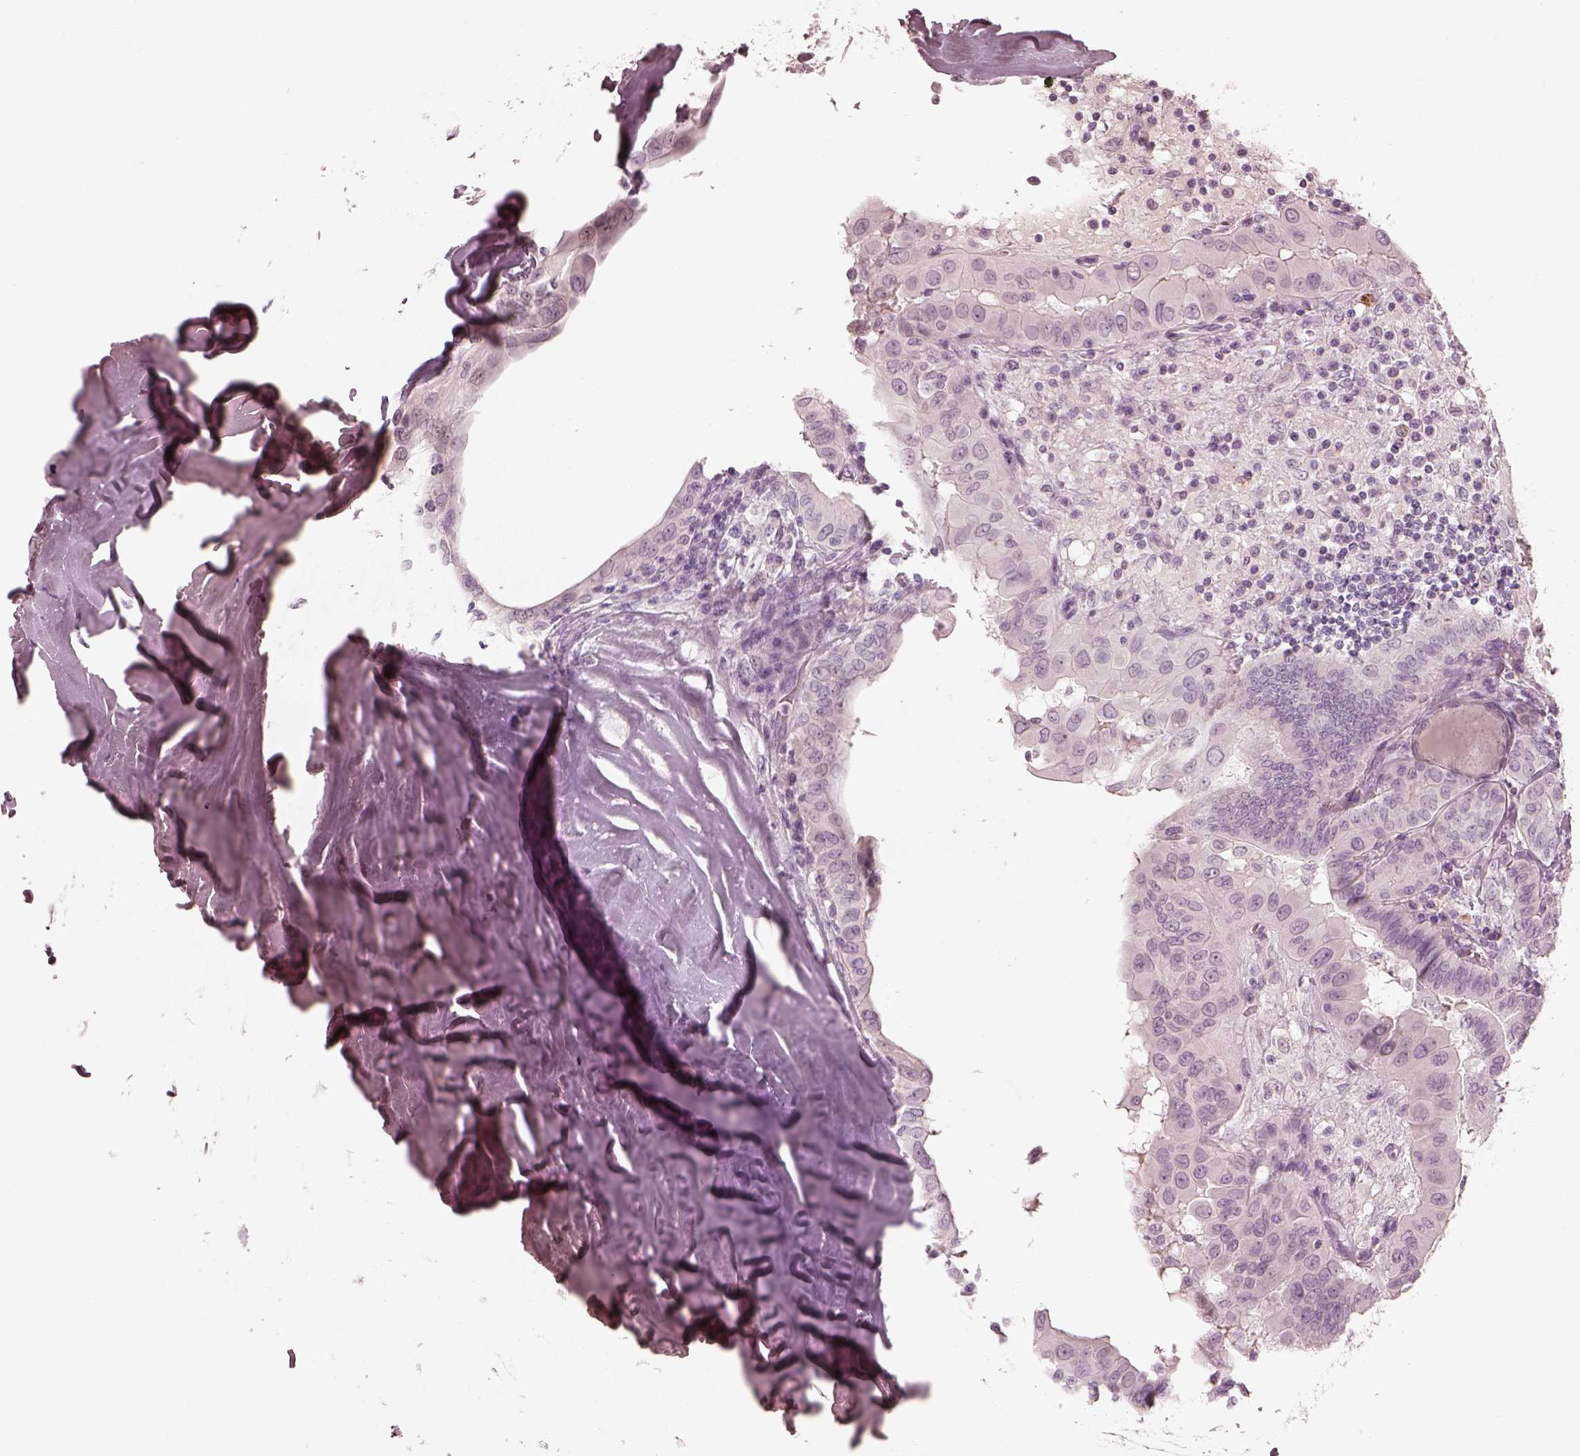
{"staining": {"intensity": "negative", "quantity": "none", "location": "none"}, "tissue": "thyroid cancer", "cell_type": "Tumor cells", "image_type": "cancer", "snomed": [{"axis": "morphology", "description": "Papillary adenocarcinoma, NOS"}, {"axis": "topography", "description": "Thyroid gland"}], "caption": "The micrograph reveals no significant positivity in tumor cells of thyroid papillary adenocarcinoma.", "gene": "ADRB3", "patient": {"sex": "female", "age": 37}}